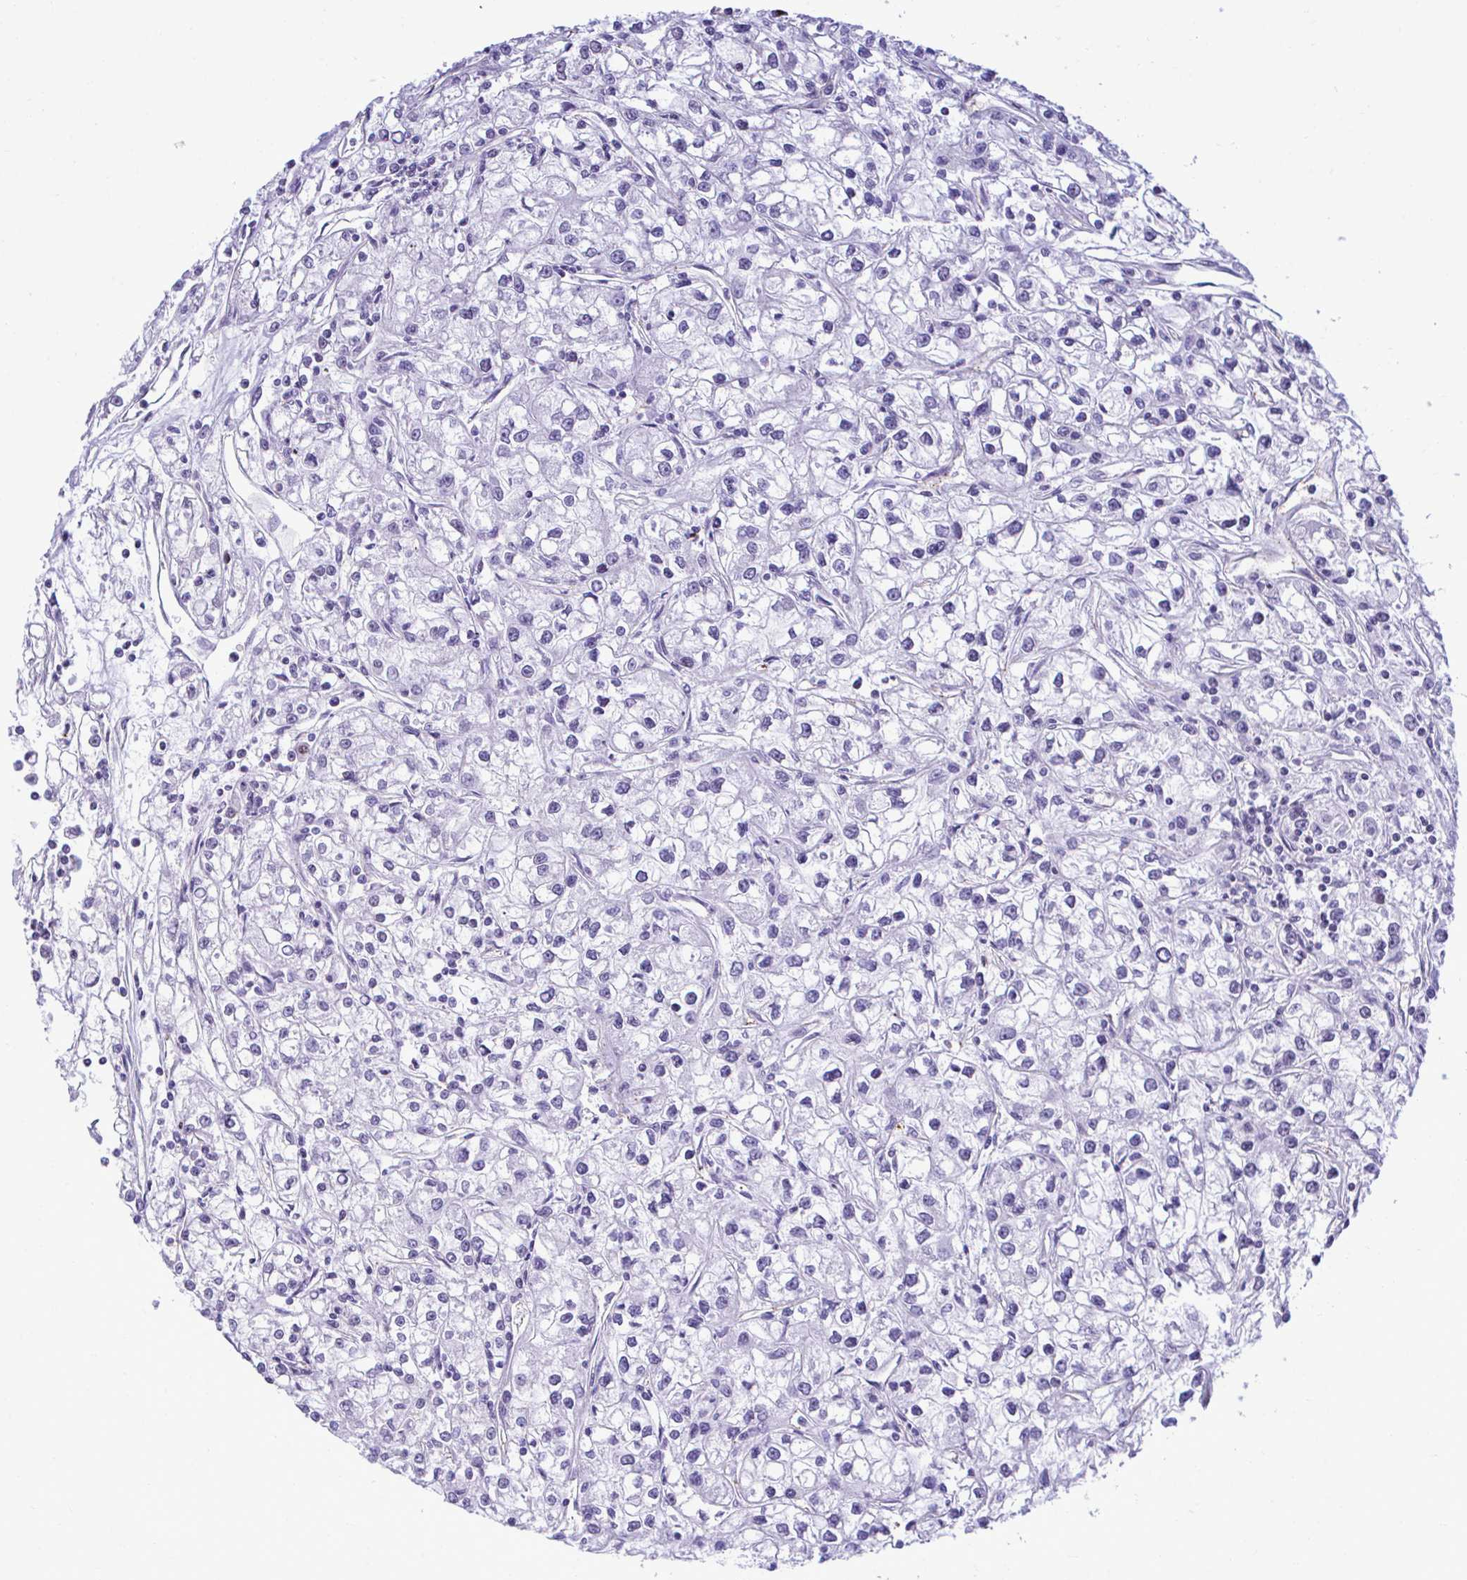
{"staining": {"intensity": "negative", "quantity": "none", "location": "none"}, "tissue": "renal cancer", "cell_type": "Tumor cells", "image_type": "cancer", "snomed": [{"axis": "morphology", "description": "Adenocarcinoma, NOS"}, {"axis": "topography", "description": "Kidney"}], "caption": "A high-resolution photomicrograph shows immunohistochemistry staining of renal cancer (adenocarcinoma), which exhibits no significant expression in tumor cells.", "gene": "SLC25A51", "patient": {"sex": "female", "age": 59}}